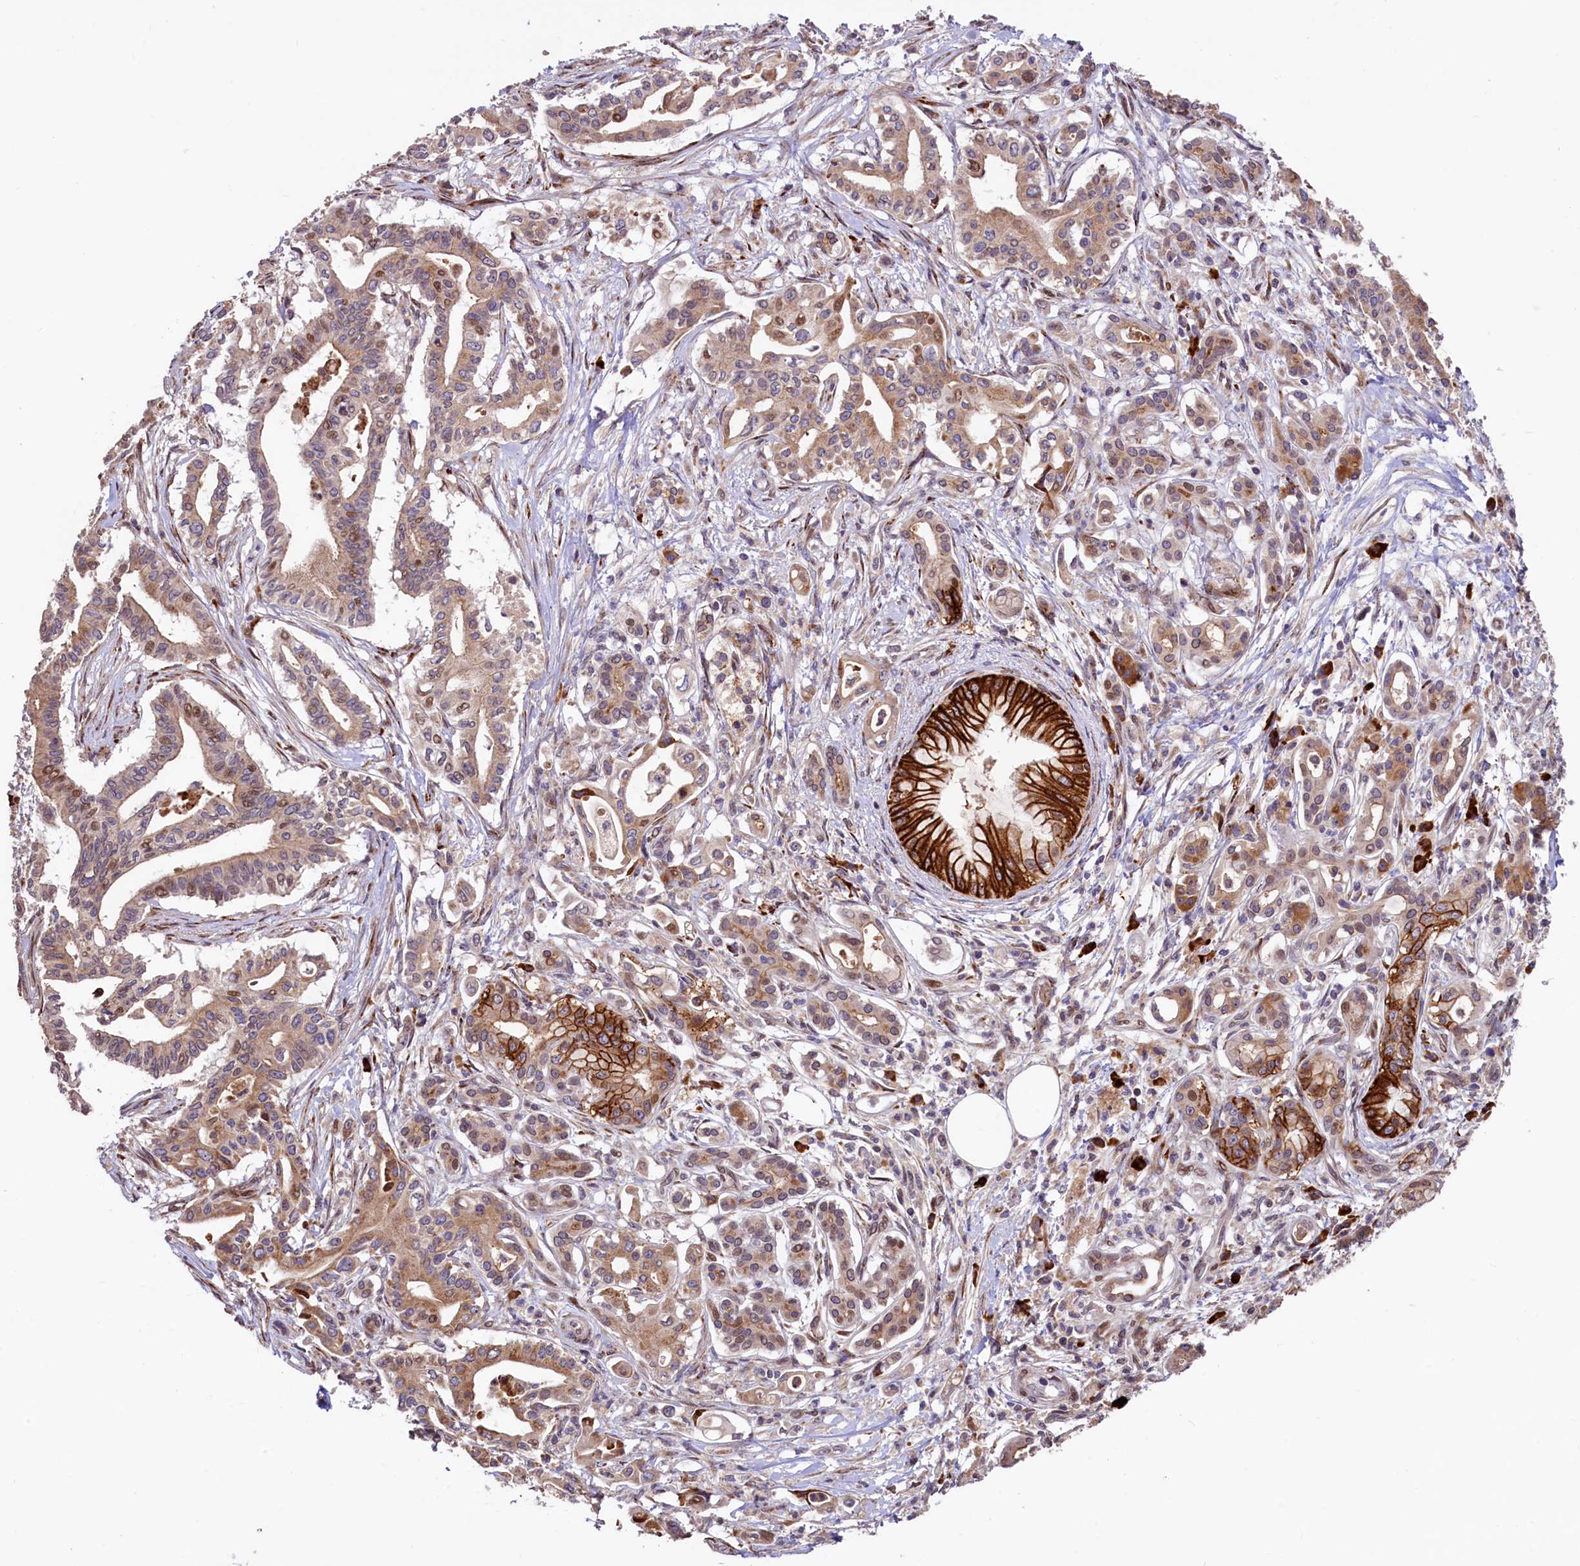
{"staining": {"intensity": "moderate", "quantity": ">75%", "location": "cytoplasmic/membranous,nuclear"}, "tissue": "pancreatic cancer", "cell_type": "Tumor cells", "image_type": "cancer", "snomed": [{"axis": "morphology", "description": "Adenocarcinoma, NOS"}, {"axis": "topography", "description": "Pancreas"}], "caption": "This is a micrograph of IHC staining of adenocarcinoma (pancreatic), which shows moderate expression in the cytoplasmic/membranous and nuclear of tumor cells.", "gene": "C5orf15", "patient": {"sex": "female", "age": 77}}